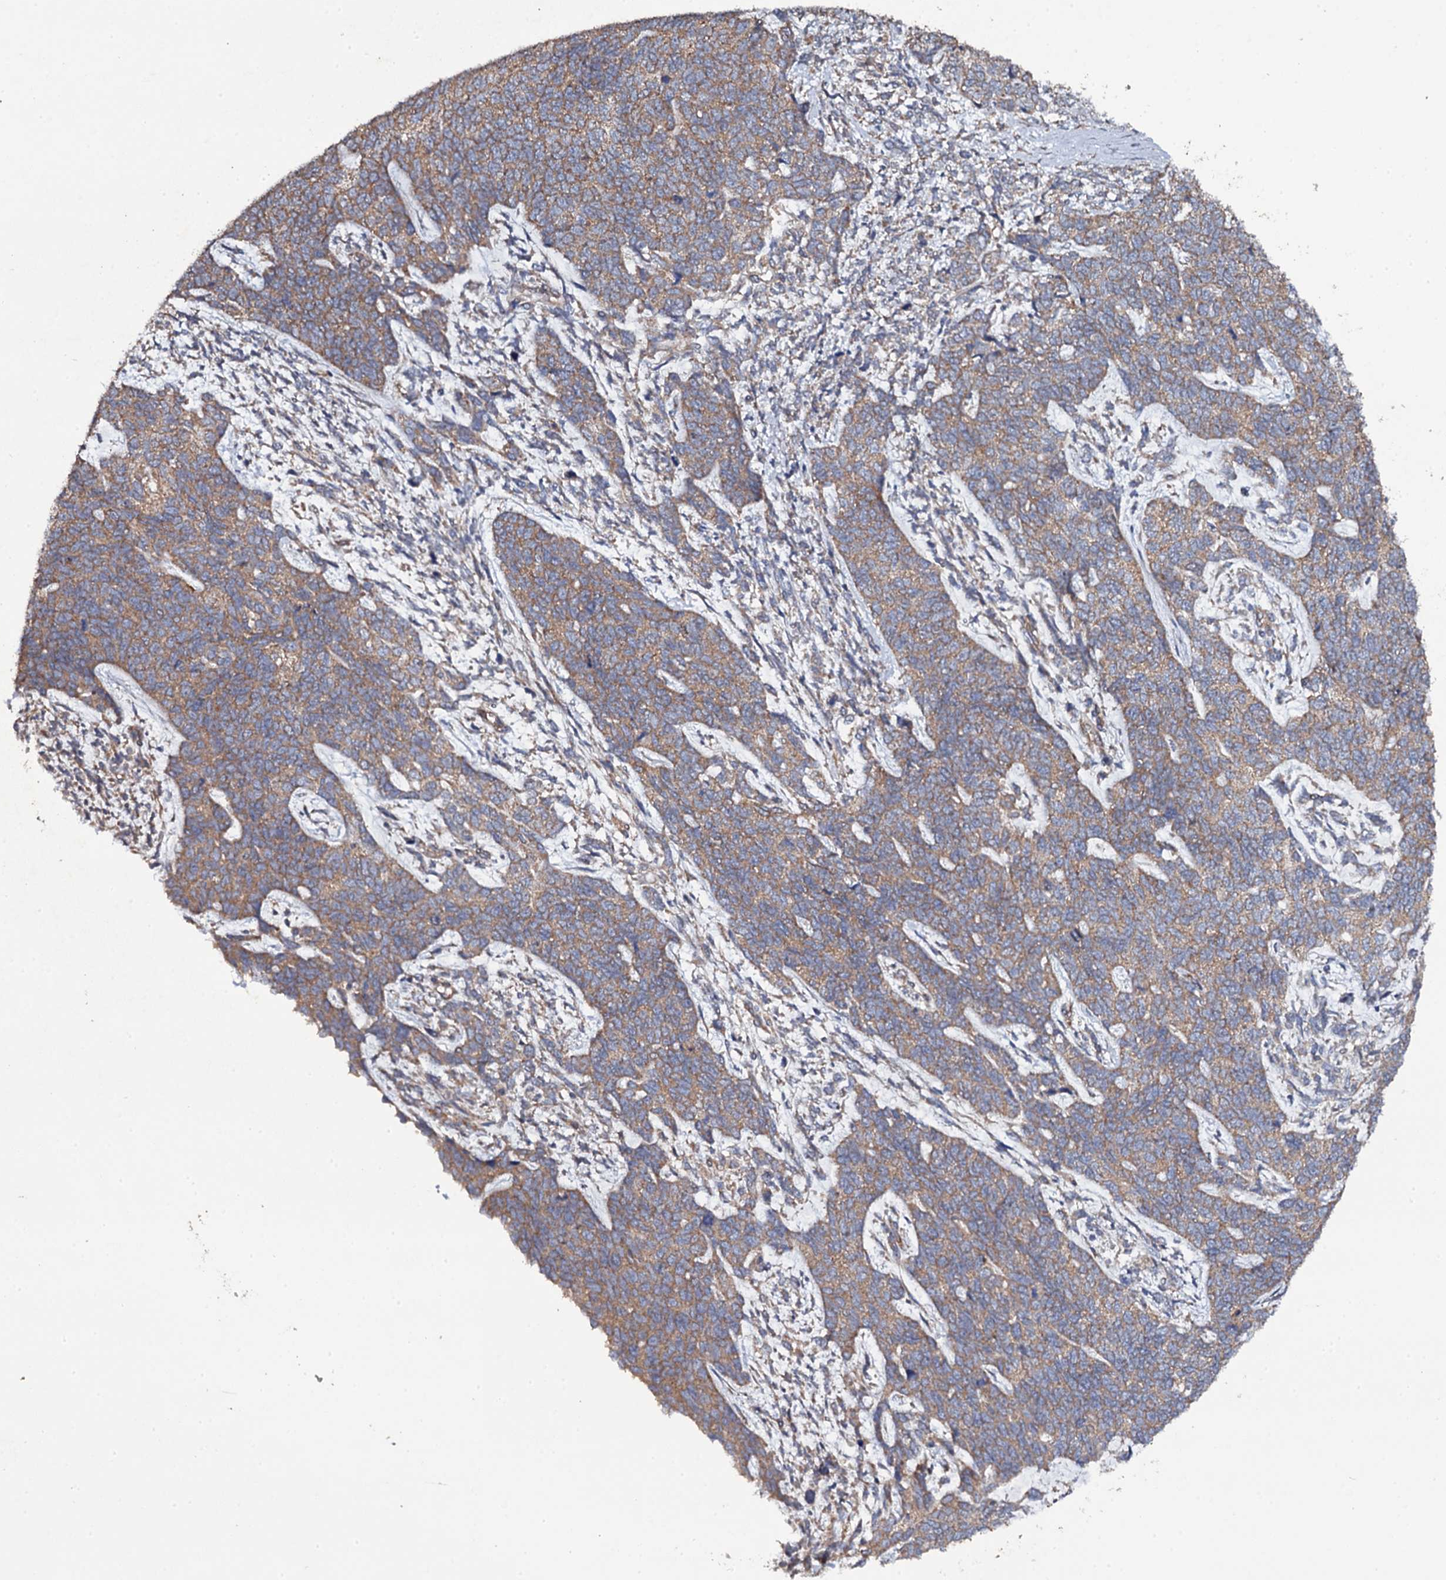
{"staining": {"intensity": "moderate", "quantity": ">75%", "location": "cytoplasmic/membranous"}, "tissue": "cervical cancer", "cell_type": "Tumor cells", "image_type": "cancer", "snomed": [{"axis": "morphology", "description": "Squamous cell carcinoma, NOS"}, {"axis": "topography", "description": "Cervix"}], "caption": "The immunohistochemical stain labels moderate cytoplasmic/membranous expression in tumor cells of cervical cancer tissue.", "gene": "TTC23", "patient": {"sex": "female", "age": 63}}